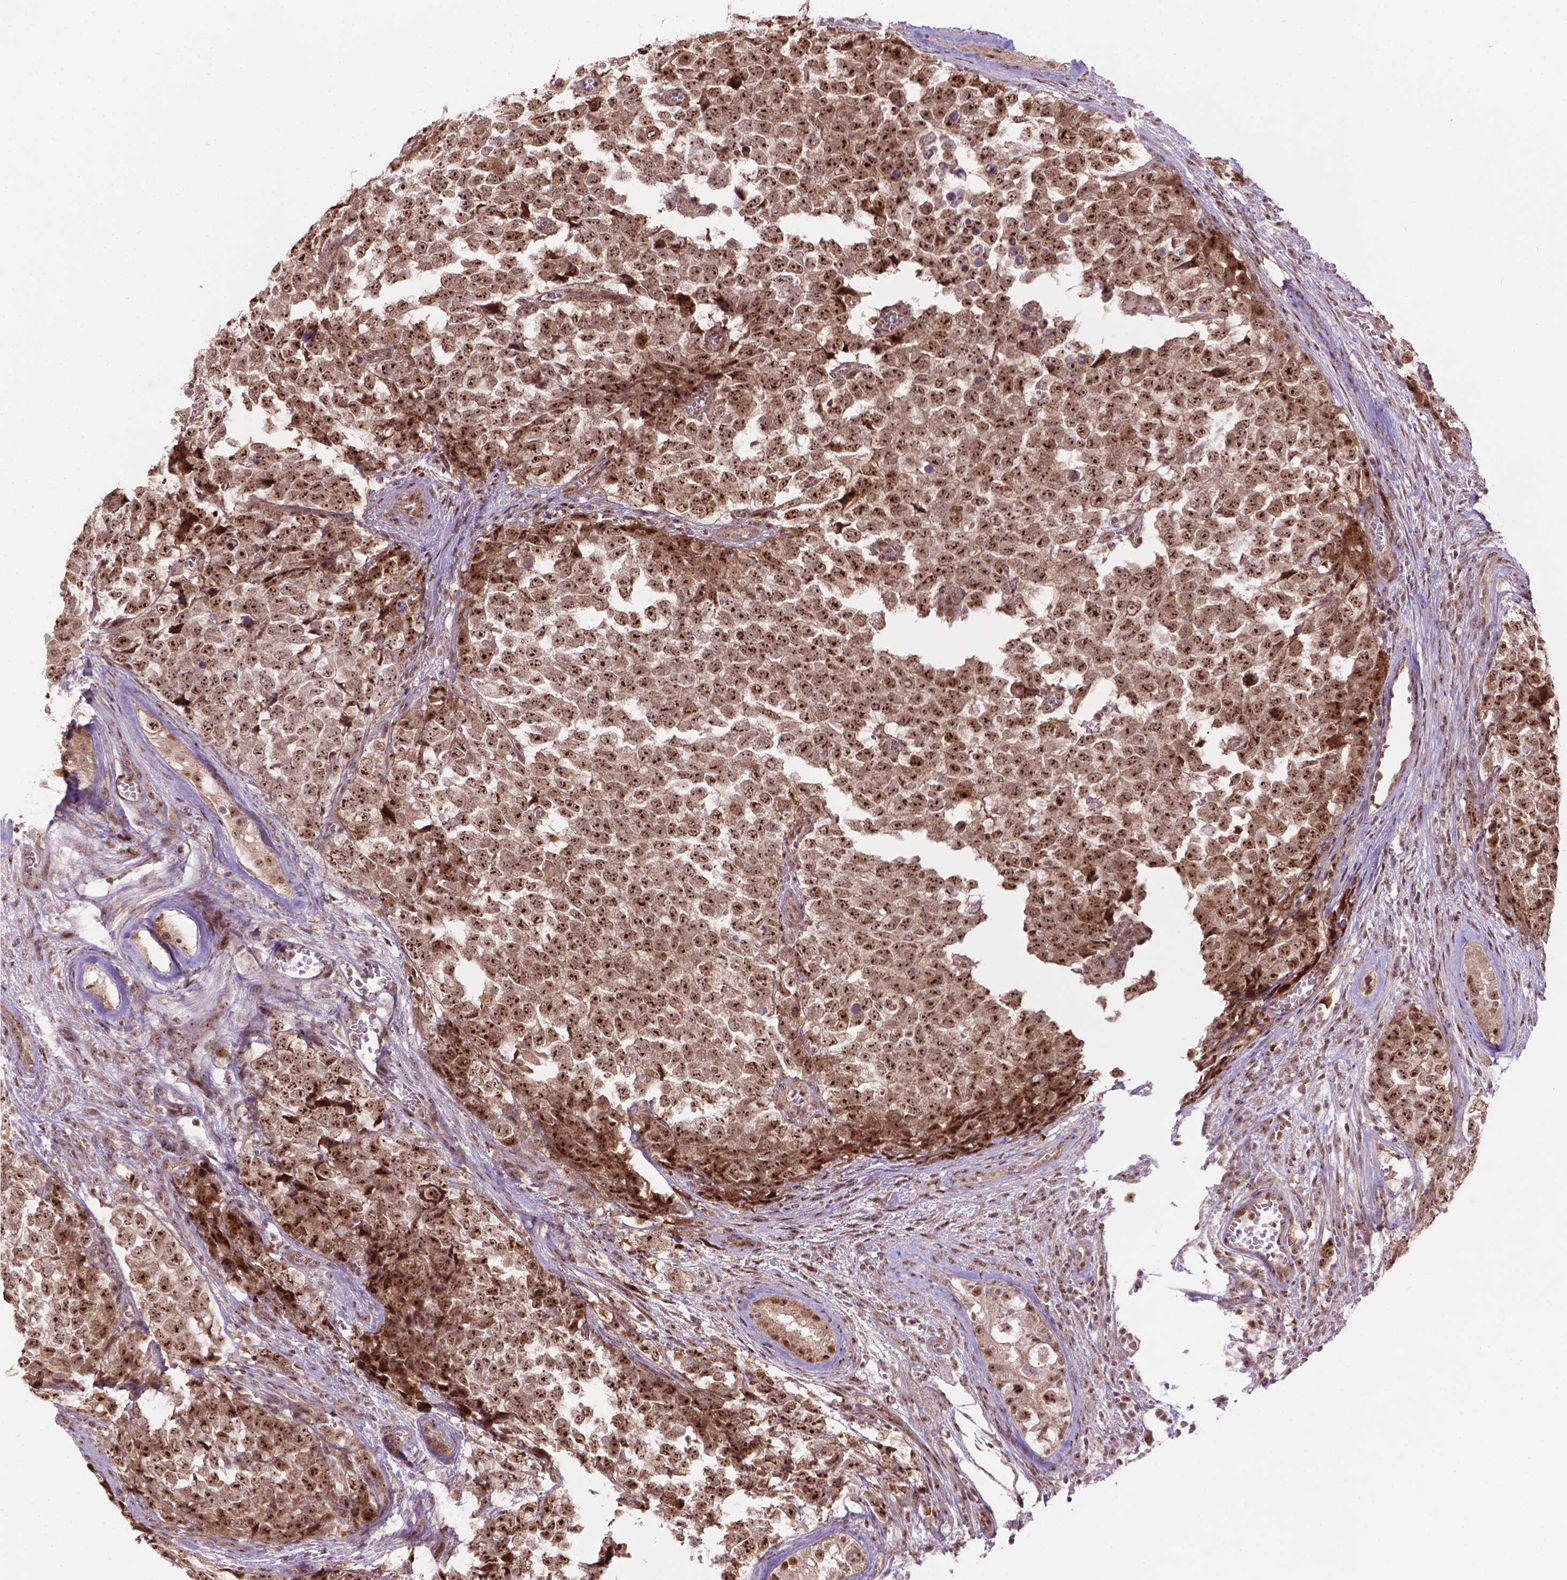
{"staining": {"intensity": "moderate", "quantity": ">75%", "location": "cytoplasmic/membranous,nuclear"}, "tissue": "testis cancer", "cell_type": "Tumor cells", "image_type": "cancer", "snomed": [{"axis": "morphology", "description": "Carcinoma, Embryonal, NOS"}, {"axis": "topography", "description": "Testis"}], "caption": "The image demonstrates staining of testis embryonal carcinoma, revealing moderate cytoplasmic/membranous and nuclear protein expression (brown color) within tumor cells. (Brightfield microscopy of DAB IHC at high magnification).", "gene": "CSNK2A1", "patient": {"sex": "male", "age": 23}}